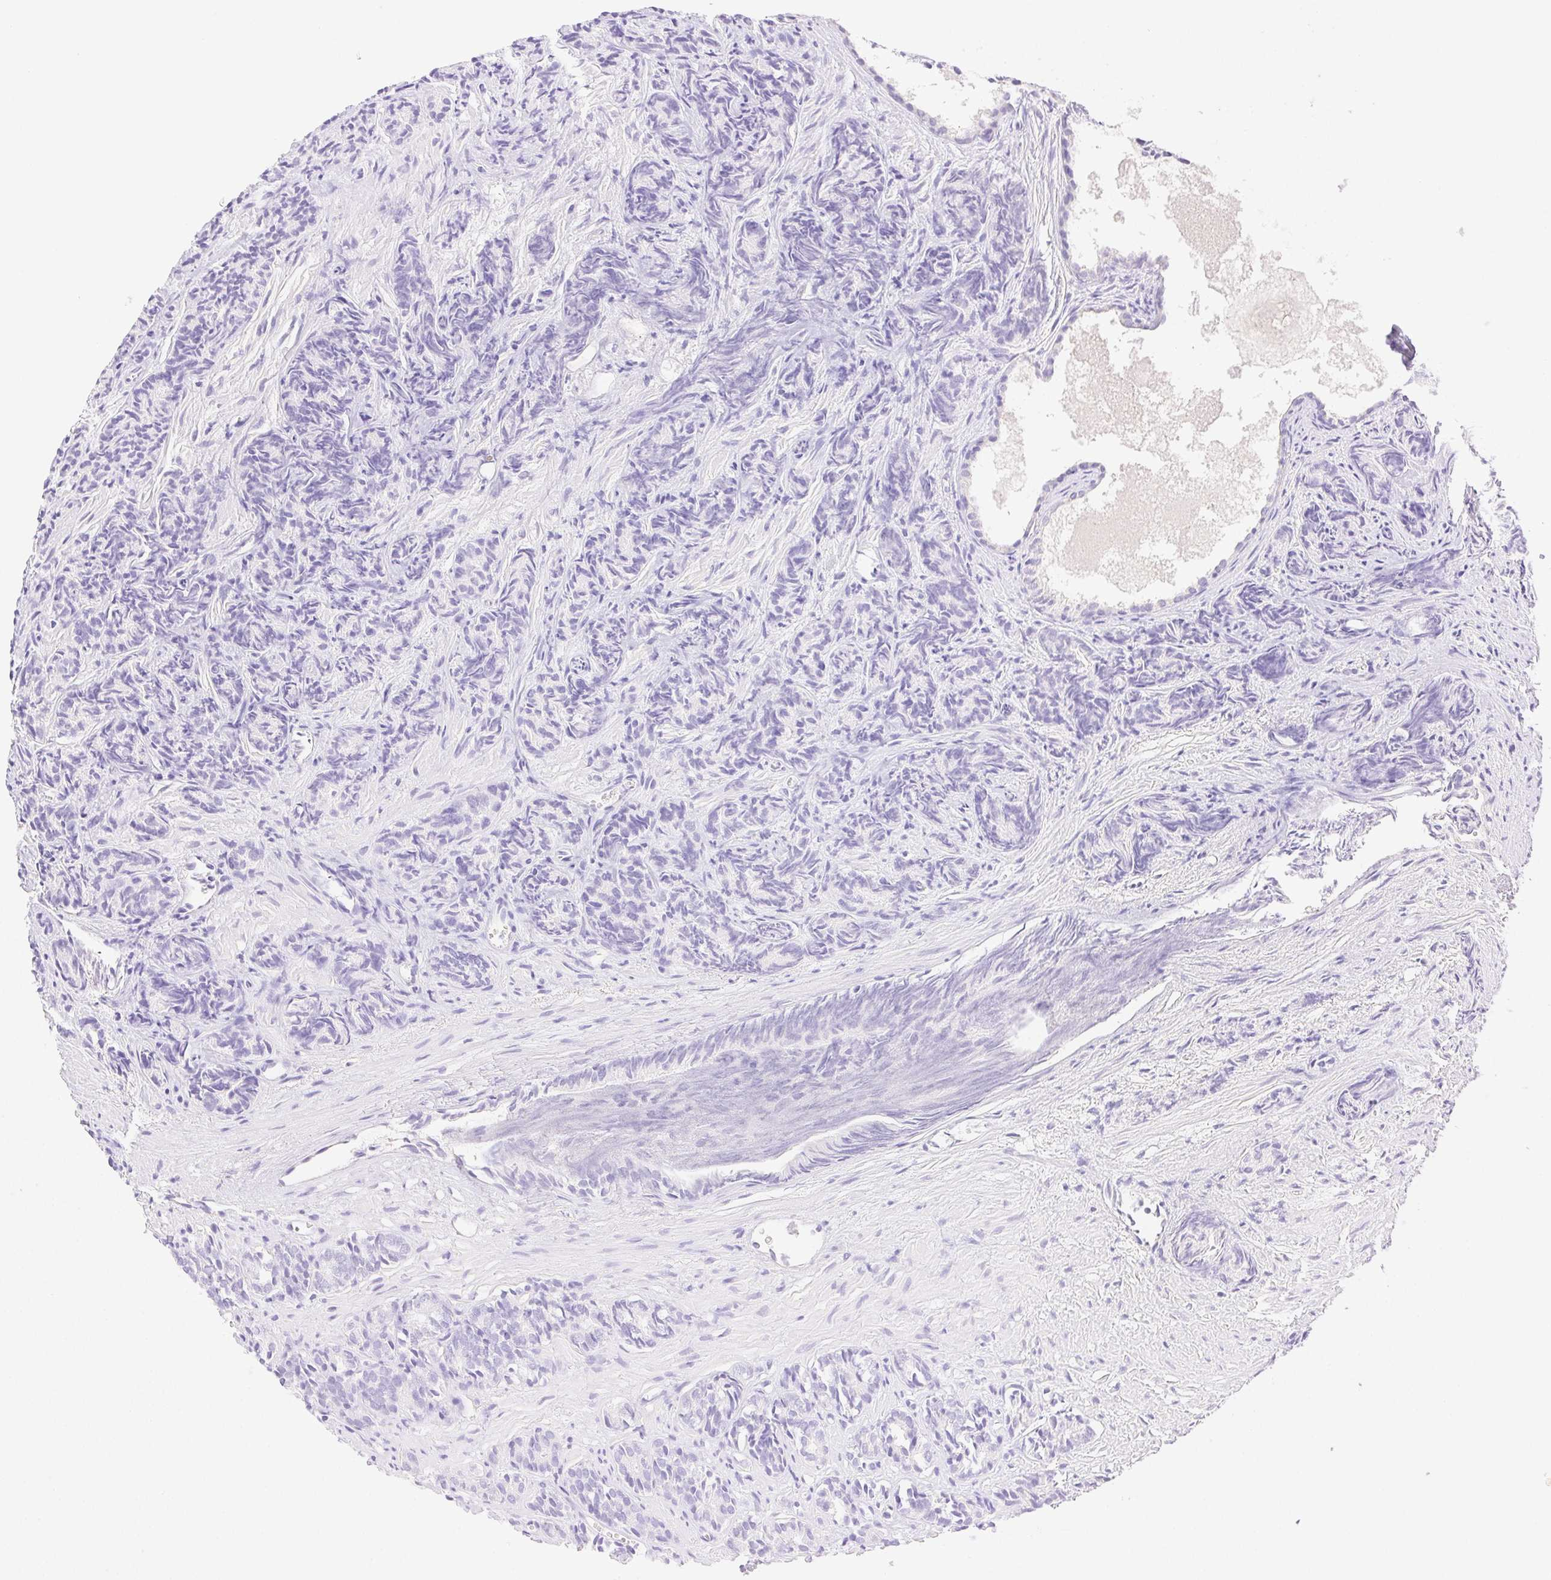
{"staining": {"intensity": "negative", "quantity": "none", "location": "none"}, "tissue": "prostate cancer", "cell_type": "Tumor cells", "image_type": "cancer", "snomed": [{"axis": "morphology", "description": "Adenocarcinoma, High grade"}, {"axis": "topography", "description": "Prostate"}], "caption": "Prostate high-grade adenocarcinoma stained for a protein using IHC demonstrates no staining tumor cells.", "gene": "SPACA4", "patient": {"sex": "male", "age": 84}}